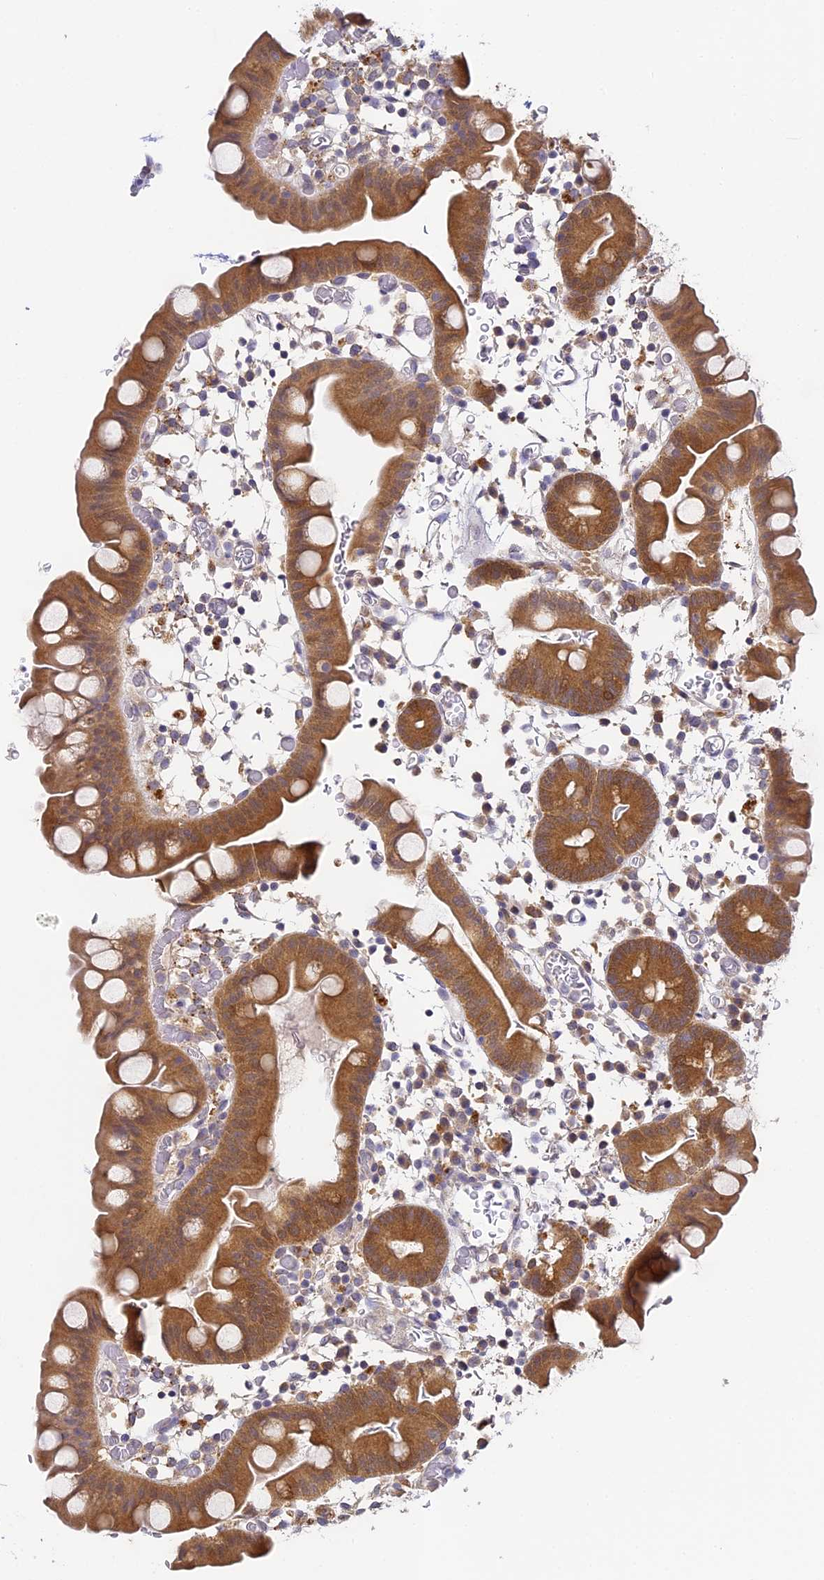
{"staining": {"intensity": "strong", "quantity": ">75%", "location": "cytoplasmic/membranous"}, "tissue": "small intestine", "cell_type": "Glandular cells", "image_type": "normal", "snomed": [{"axis": "morphology", "description": "Normal tissue, NOS"}, {"axis": "topography", "description": "Stomach, upper"}, {"axis": "topography", "description": "Stomach, lower"}, {"axis": "topography", "description": "Small intestine"}], "caption": "Strong cytoplasmic/membranous protein expression is appreciated in about >75% of glandular cells in small intestine.", "gene": "YAE1", "patient": {"sex": "male", "age": 68}}